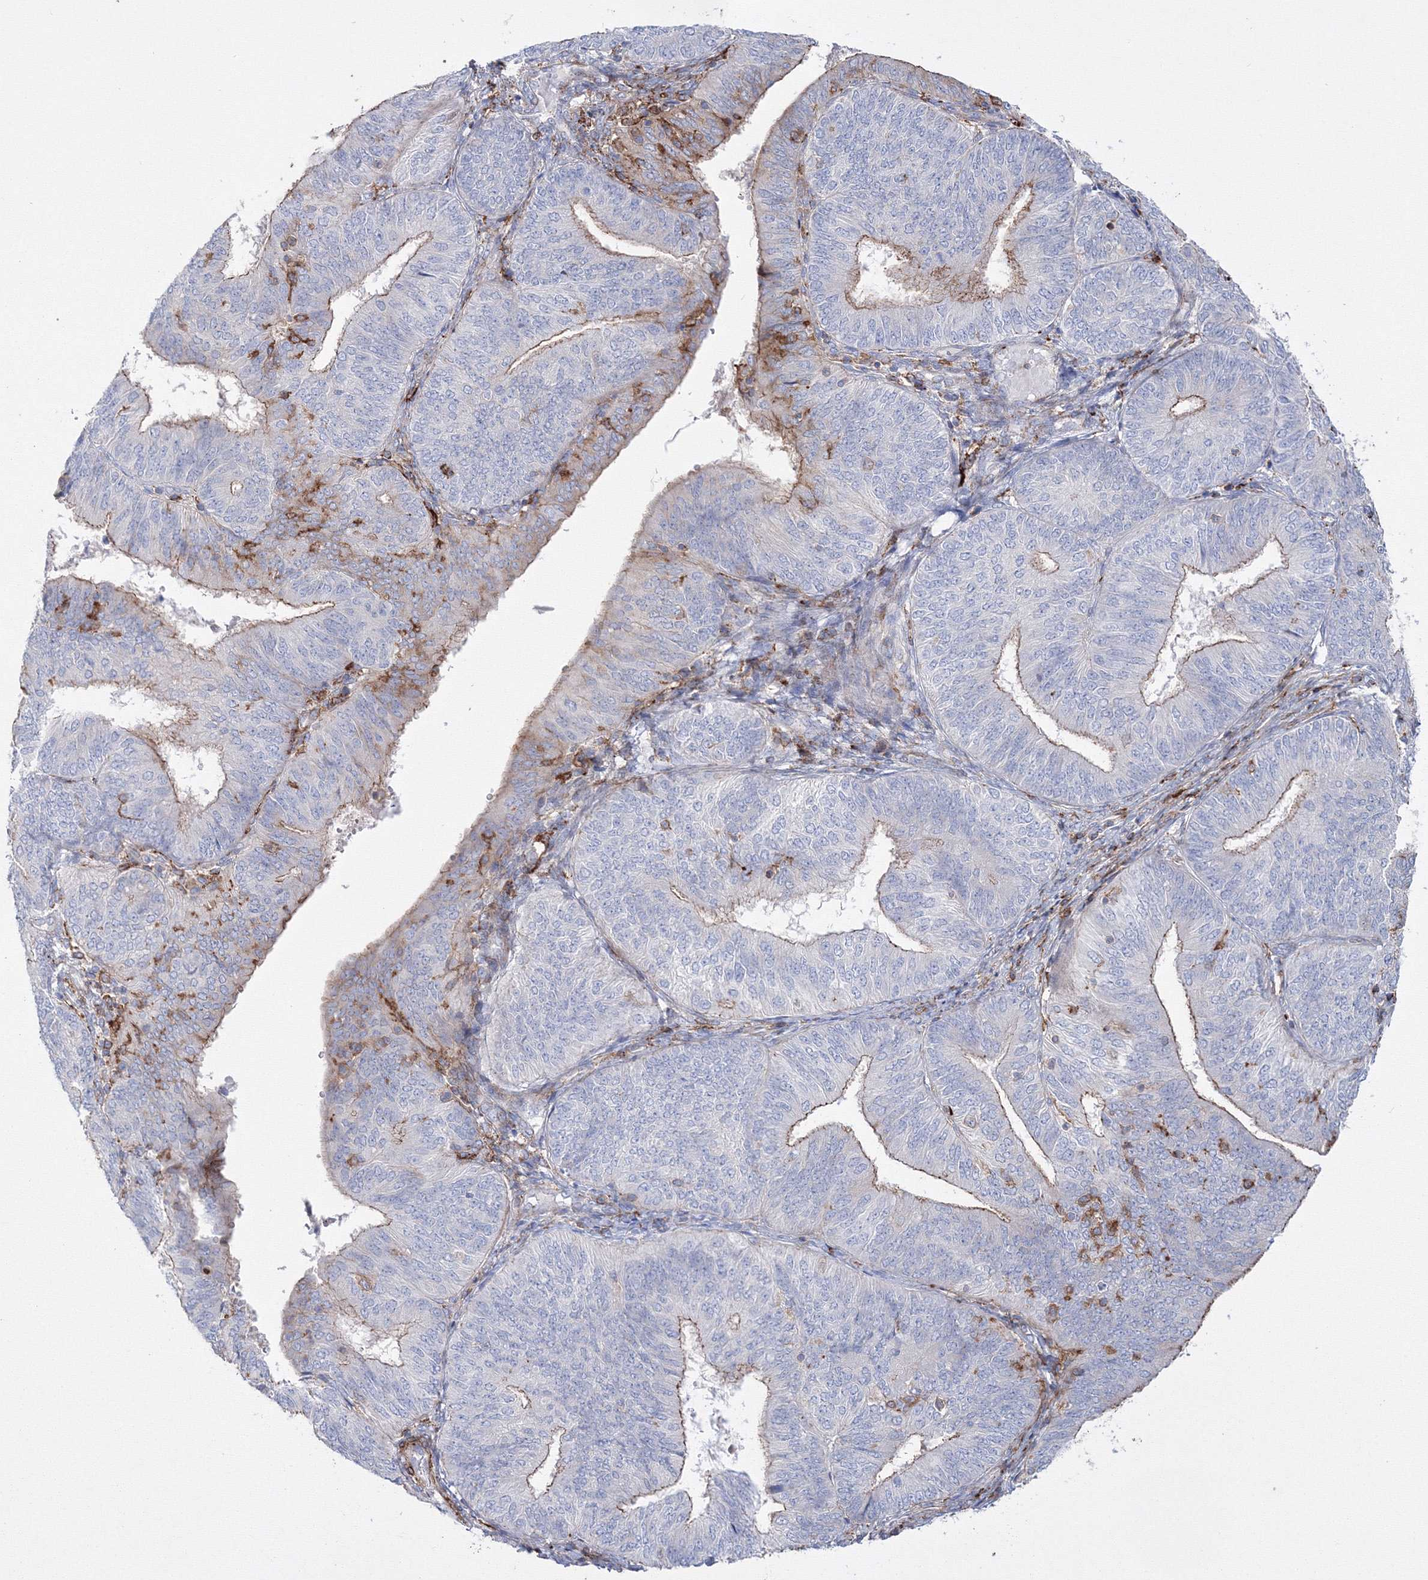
{"staining": {"intensity": "weak", "quantity": "25%-75%", "location": "cytoplasmic/membranous"}, "tissue": "endometrial cancer", "cell_type": "Tumor cells", "image_type": "cancer", "snomed": [{"axis": "morphology", "description": "Adenocarcinoma, NOS"}, {"axis": "topography", "description": "Endometrium"}], "caption": "Human endometrial adenocarcinoma stained with a protein marker demonstrates weak staining in tumor cells.", "gene": "GPR82", "patient": {"sex": "female", "age": 58}}